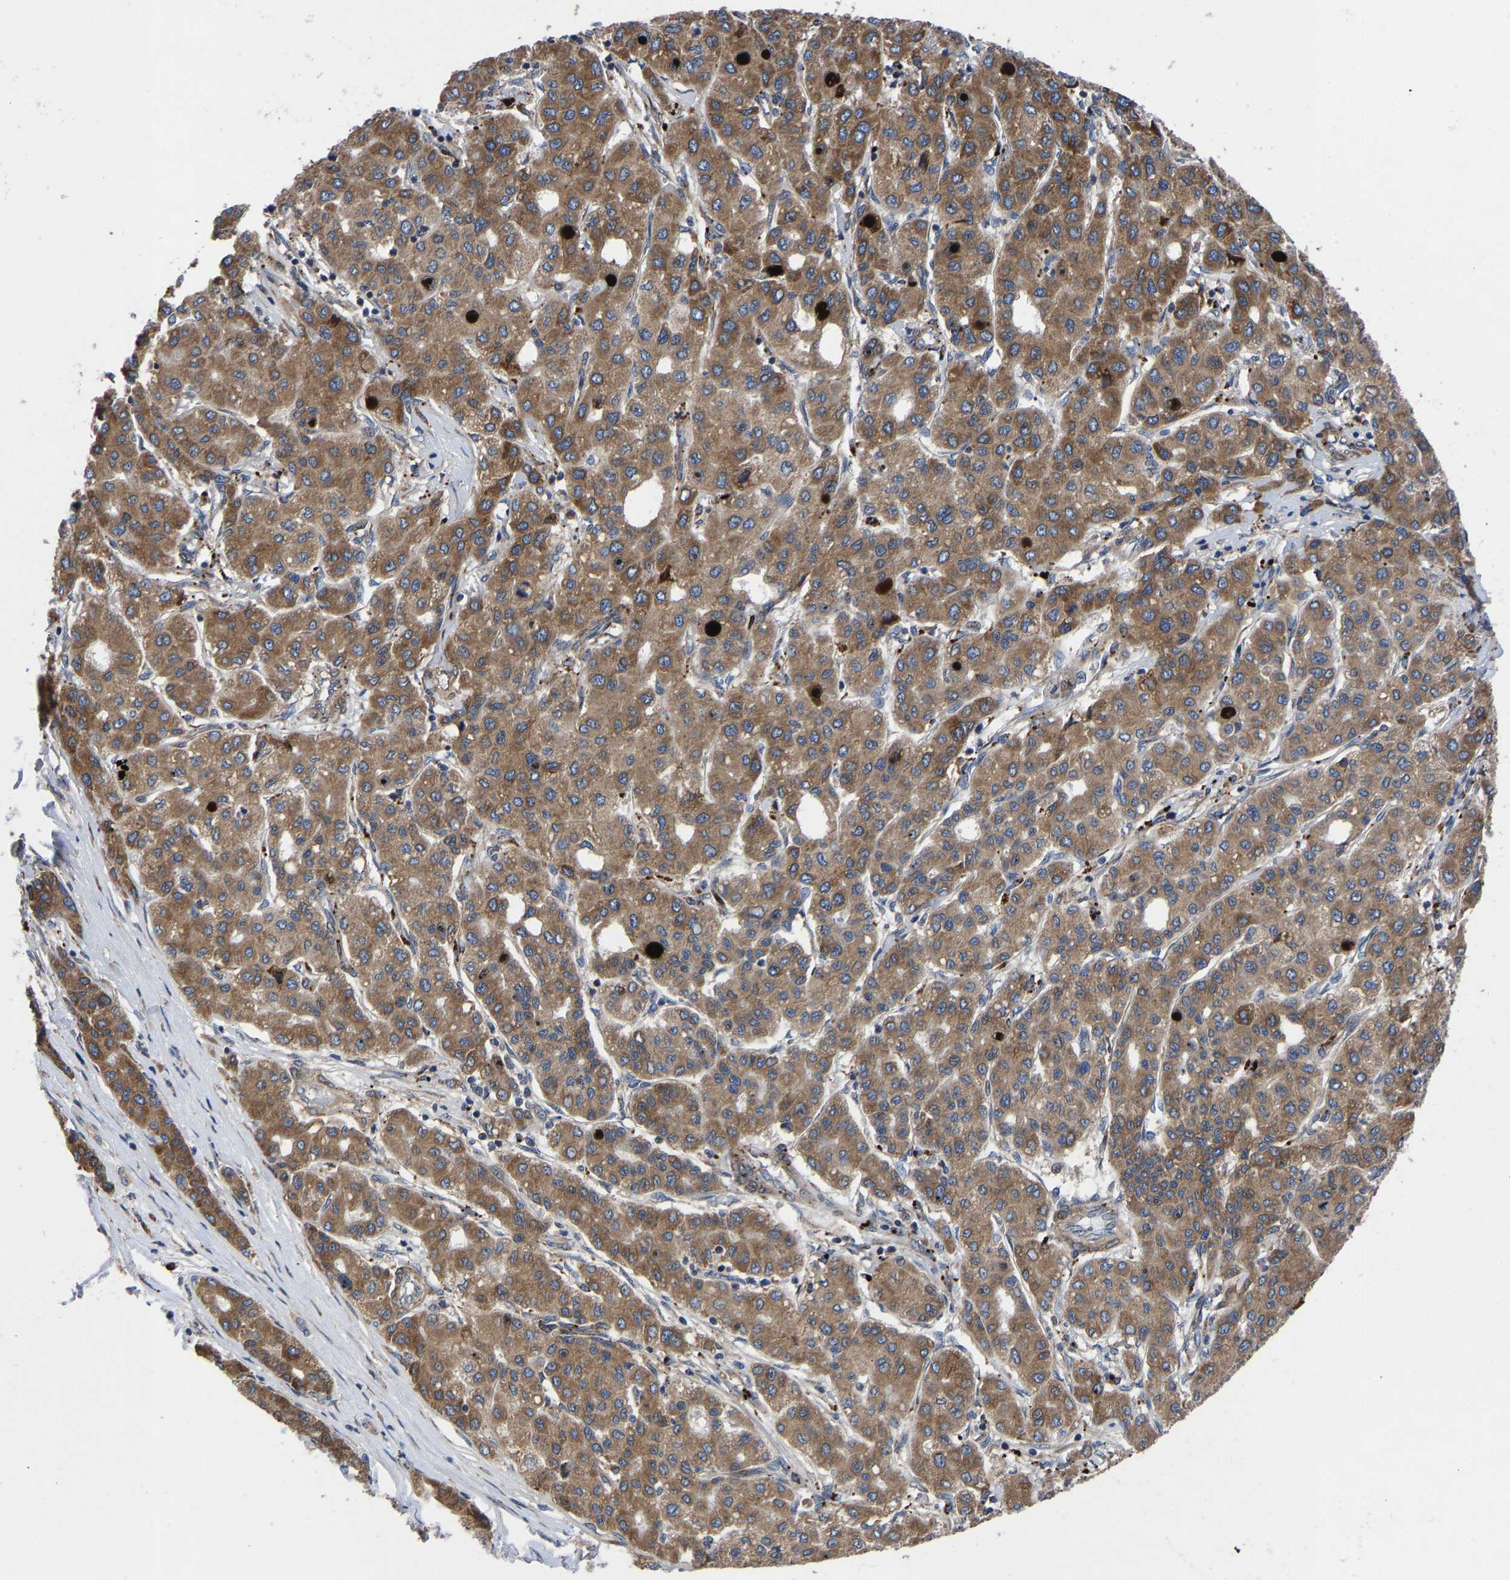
{"staining": {"intensity": "moderate", "quantity": ">75%", "location": "cytoplasmic/membranous"}, "tissue": "liver cancer", "cell_type": "Tumor cells", "image_type": "cancer", "snomed": [{"axis": "morphology", "description": "Carcinoma, Hepatocellular, NOS"}, {"axis": "topography", "description": "Liver"}], "caption": "Protein expression analysis of human liver cancer (hepatocellular carcinoma) reveals moderate cytoplasmic/membranous positivity in approximately >75% of tumor cells.", "gene": "TMEM38B", "patient": {"sex": "male", "age": 65}}